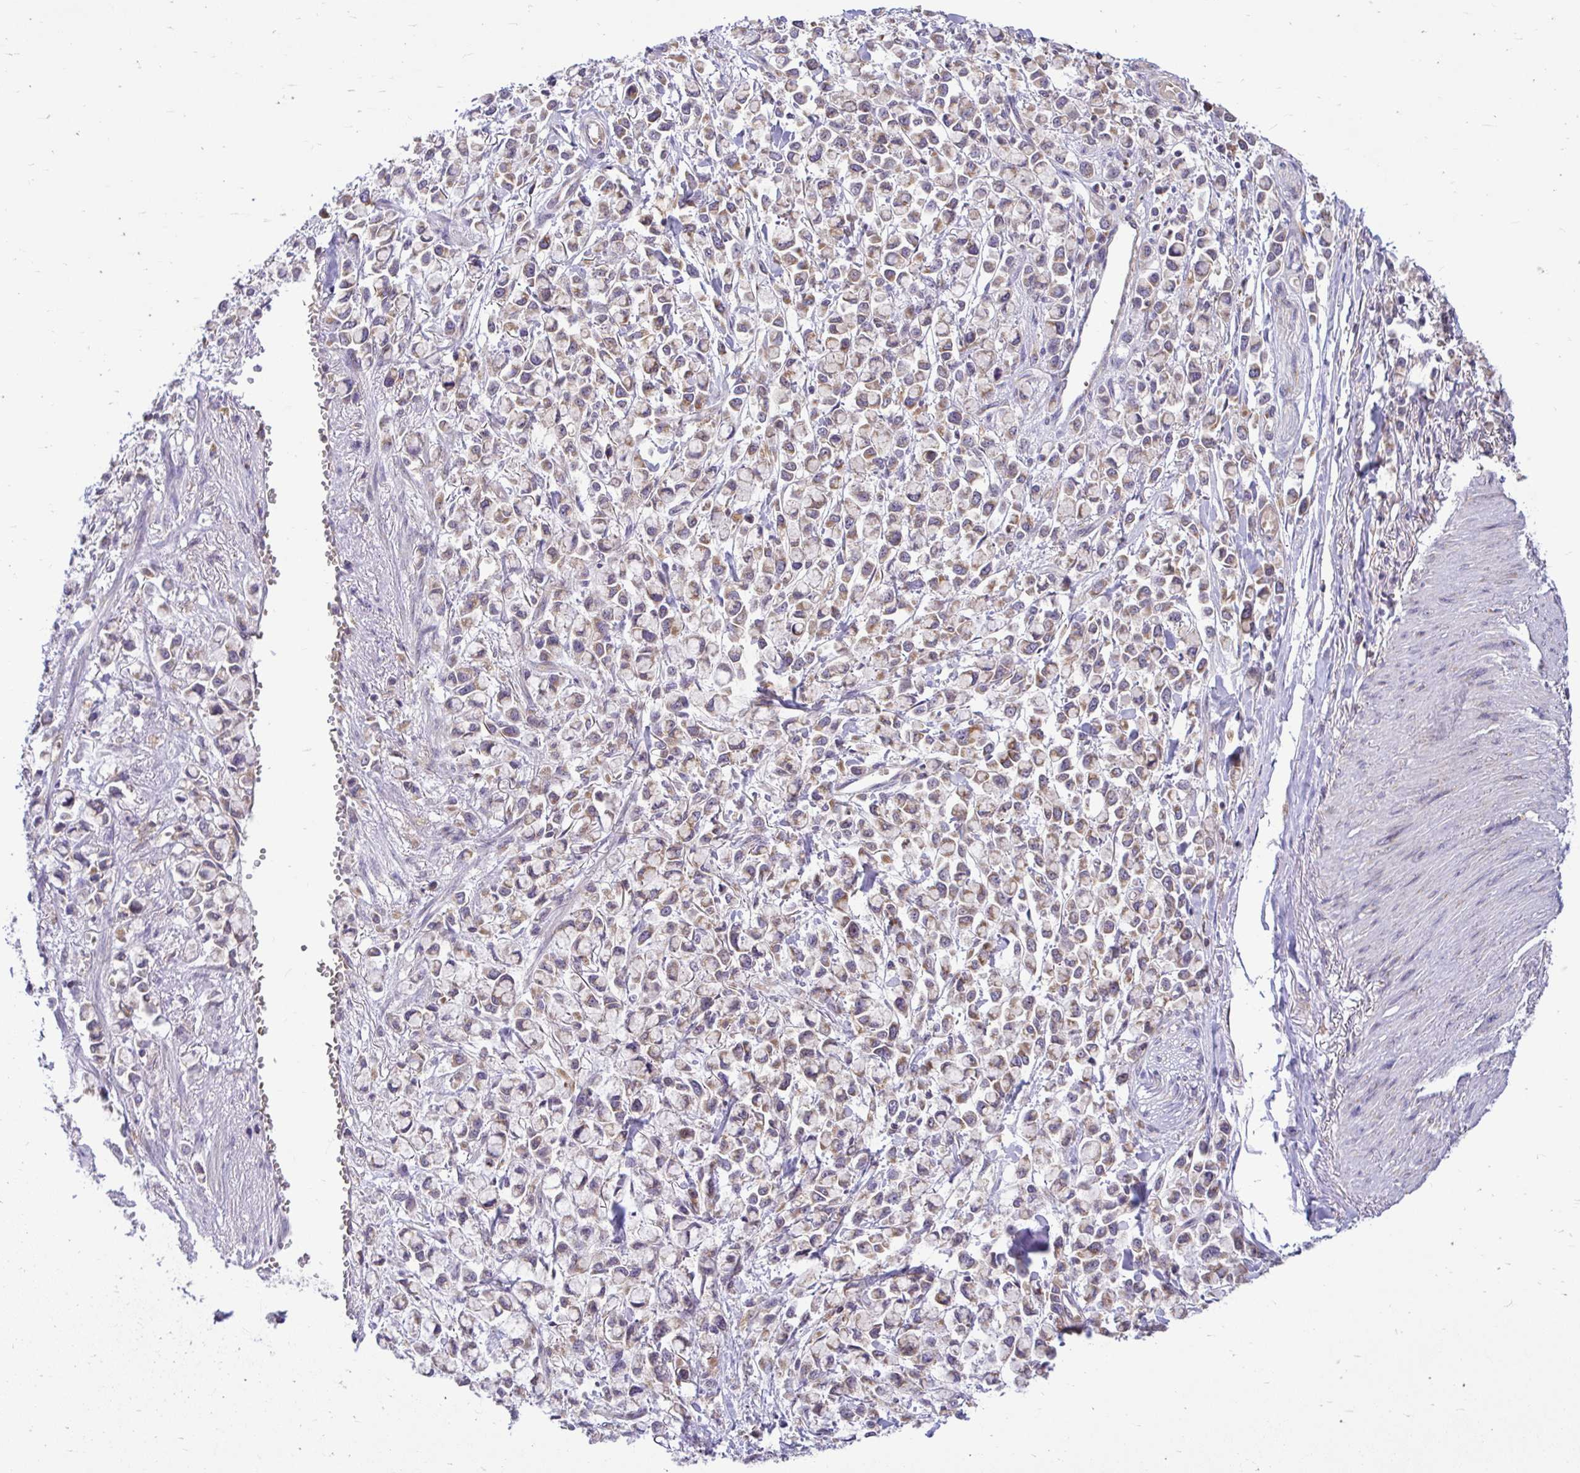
{"staining": {"intensity": "weak", "quantity": "25%-75%", "location": "cytoplasmic/membranous"}, "tissue": "stomach cancer", "cell_type": "Tumor cells", "image_type": "cancer", "snomed": [{"axis": "morphology", "description": "Adenocarcinoma, NOS"}, {"axis": "topography", "description": "Stomach"}], "caption": "IHC image of human adenocarcinoma (stomach) stained for a protein (brown), which shows low levels of weak cytoplasmic/membranous staining in about 25%-75% of tumor cells.", "gene": "VTI1B", "patient": {"sex": "female", "age": 81}}